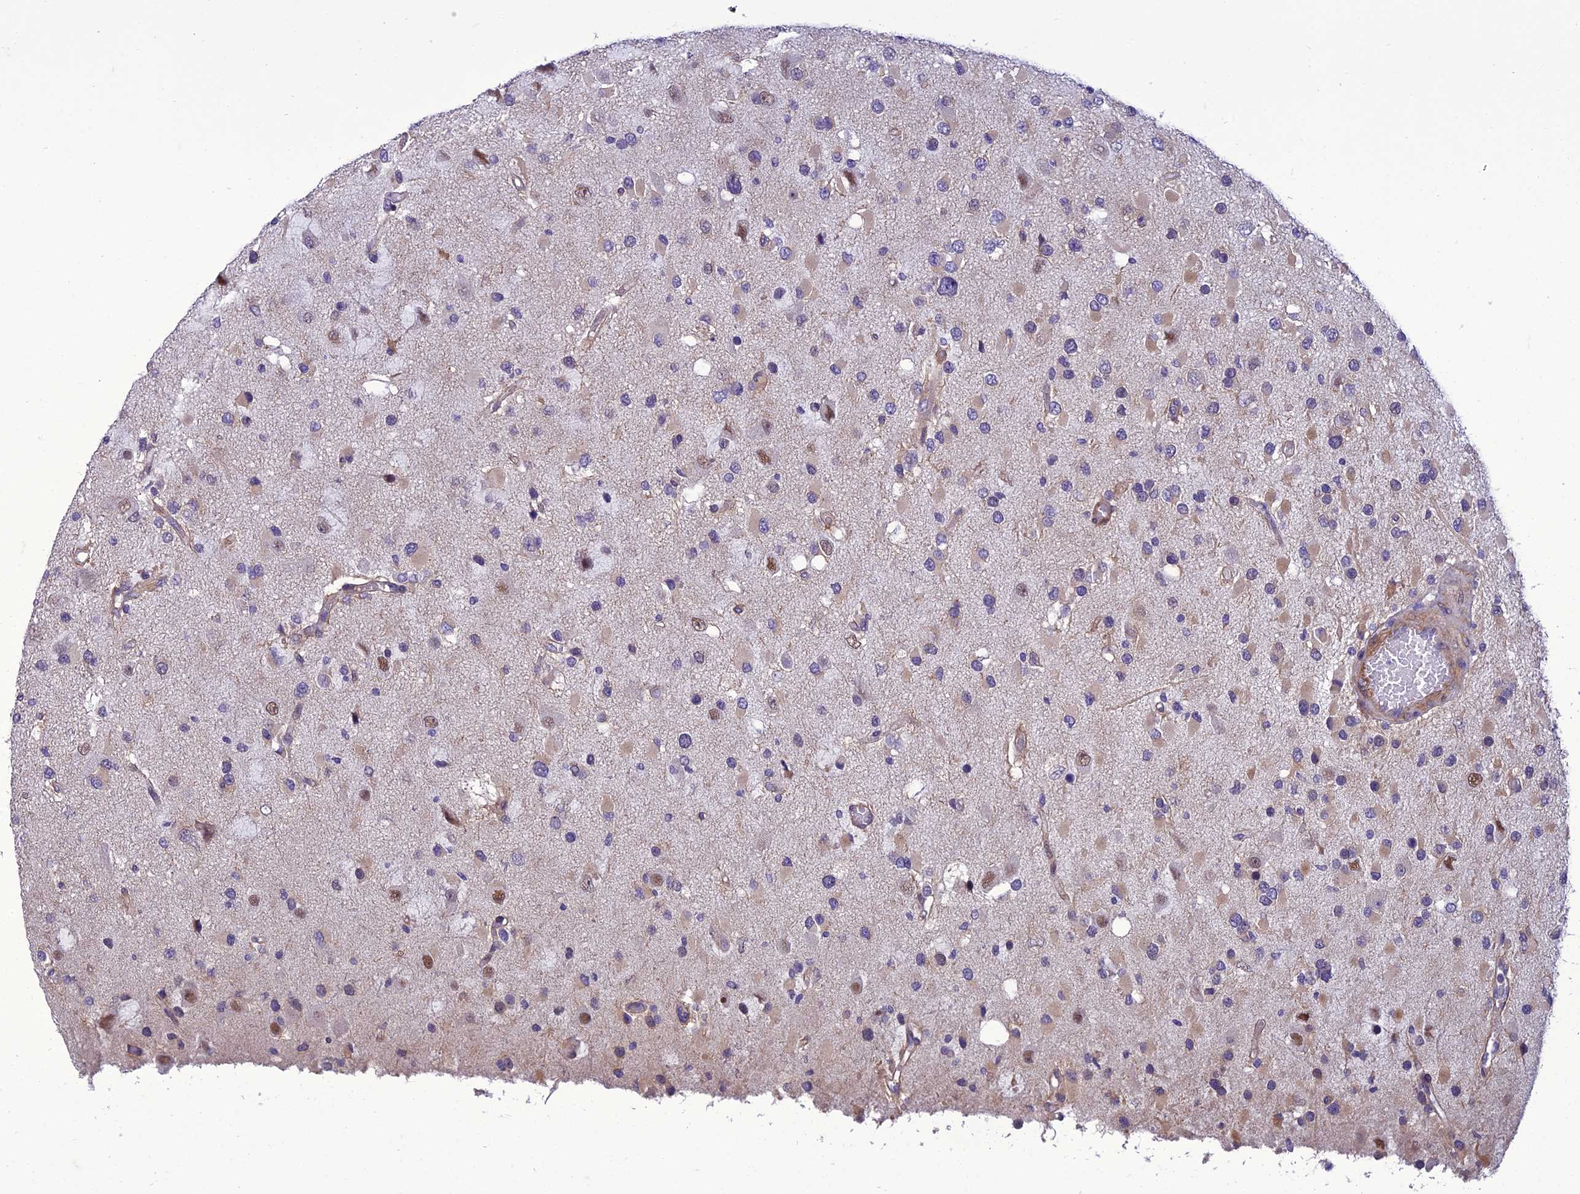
{"staining": {"intensity": "moderate", "quantity": "25%-75%", "location": "cytoplasmic/membranous,nuclear"}, "tissue": "glioma", "cell_type": "Tumor cells", "image_type": "cancer", "snomed": [{"axis": "morphology", "description": "Glioma, malignant, High grade"}, {"axis": "topography", "description": "Brain"}], "caption": "Moderate cytoplasmic/membranous and nuclear protein positivity is appreciated in about 25%-75% of tumor cells in glioma. (brown staining indicates protein expression, while blue staining denotes nuclei).", "gene": "GAB4", "patient": {"sex": "male", "age": 53}}